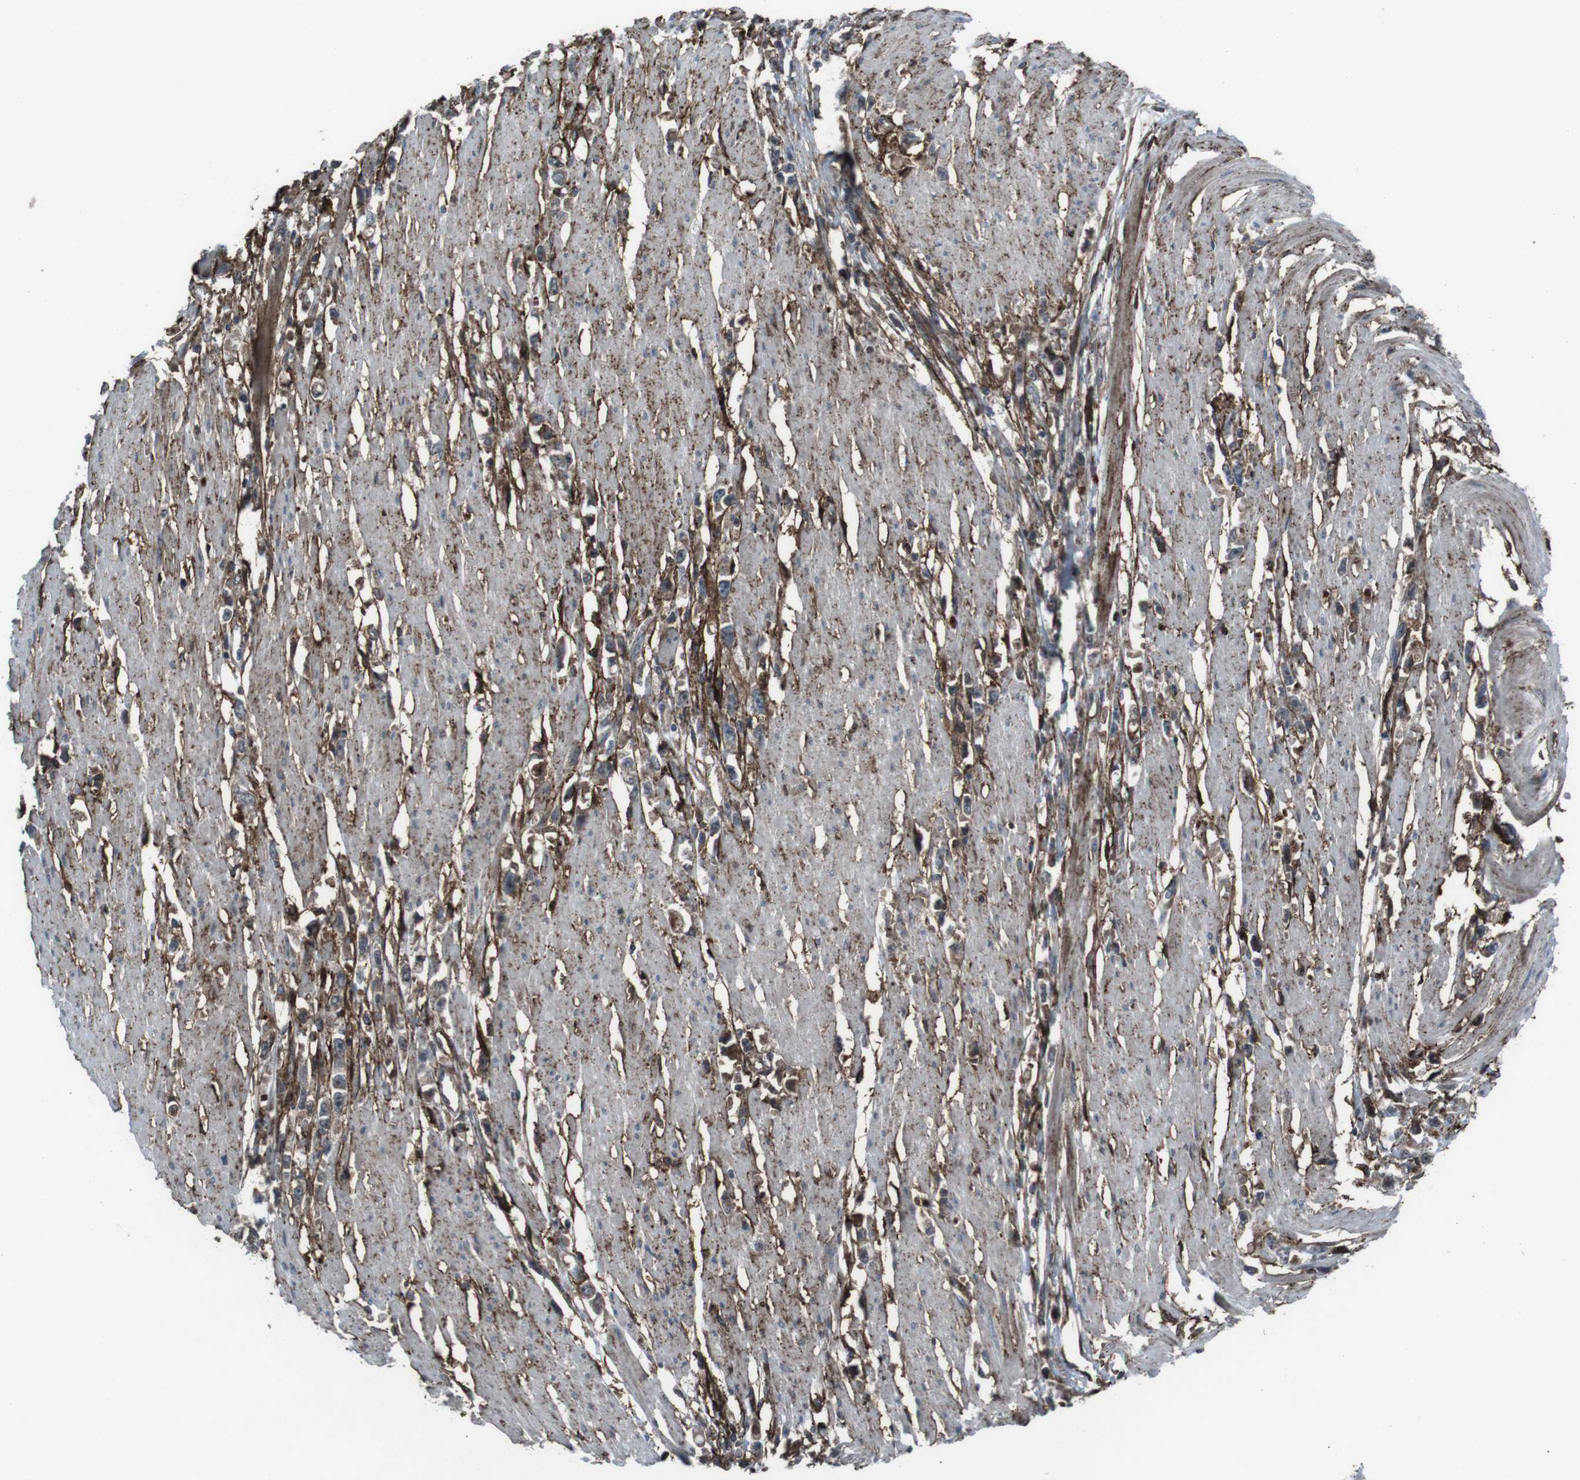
{"staining": {"intensity": "strong", "quantity": ">75%", "location": "cytoplasmic/membranous"}, "tissue": "stomach cancer", "cell_type": "Tumor cells", "image_type": "cancer", "snomed": [{"axis": "morphology", "description": "Adenocarcinoma, NOS"}, {"axis": "topography", "description": "Stomach"}], "caption": "Stomach adenocarcinoma stained with DAB immunohistochemistry (IHC) shows high levels of strong cytoplasmic/membranous staining in approximately >75% of tumor cells.", "gene": "GDF10", "patient": {"sex": "female", "age": 59}}